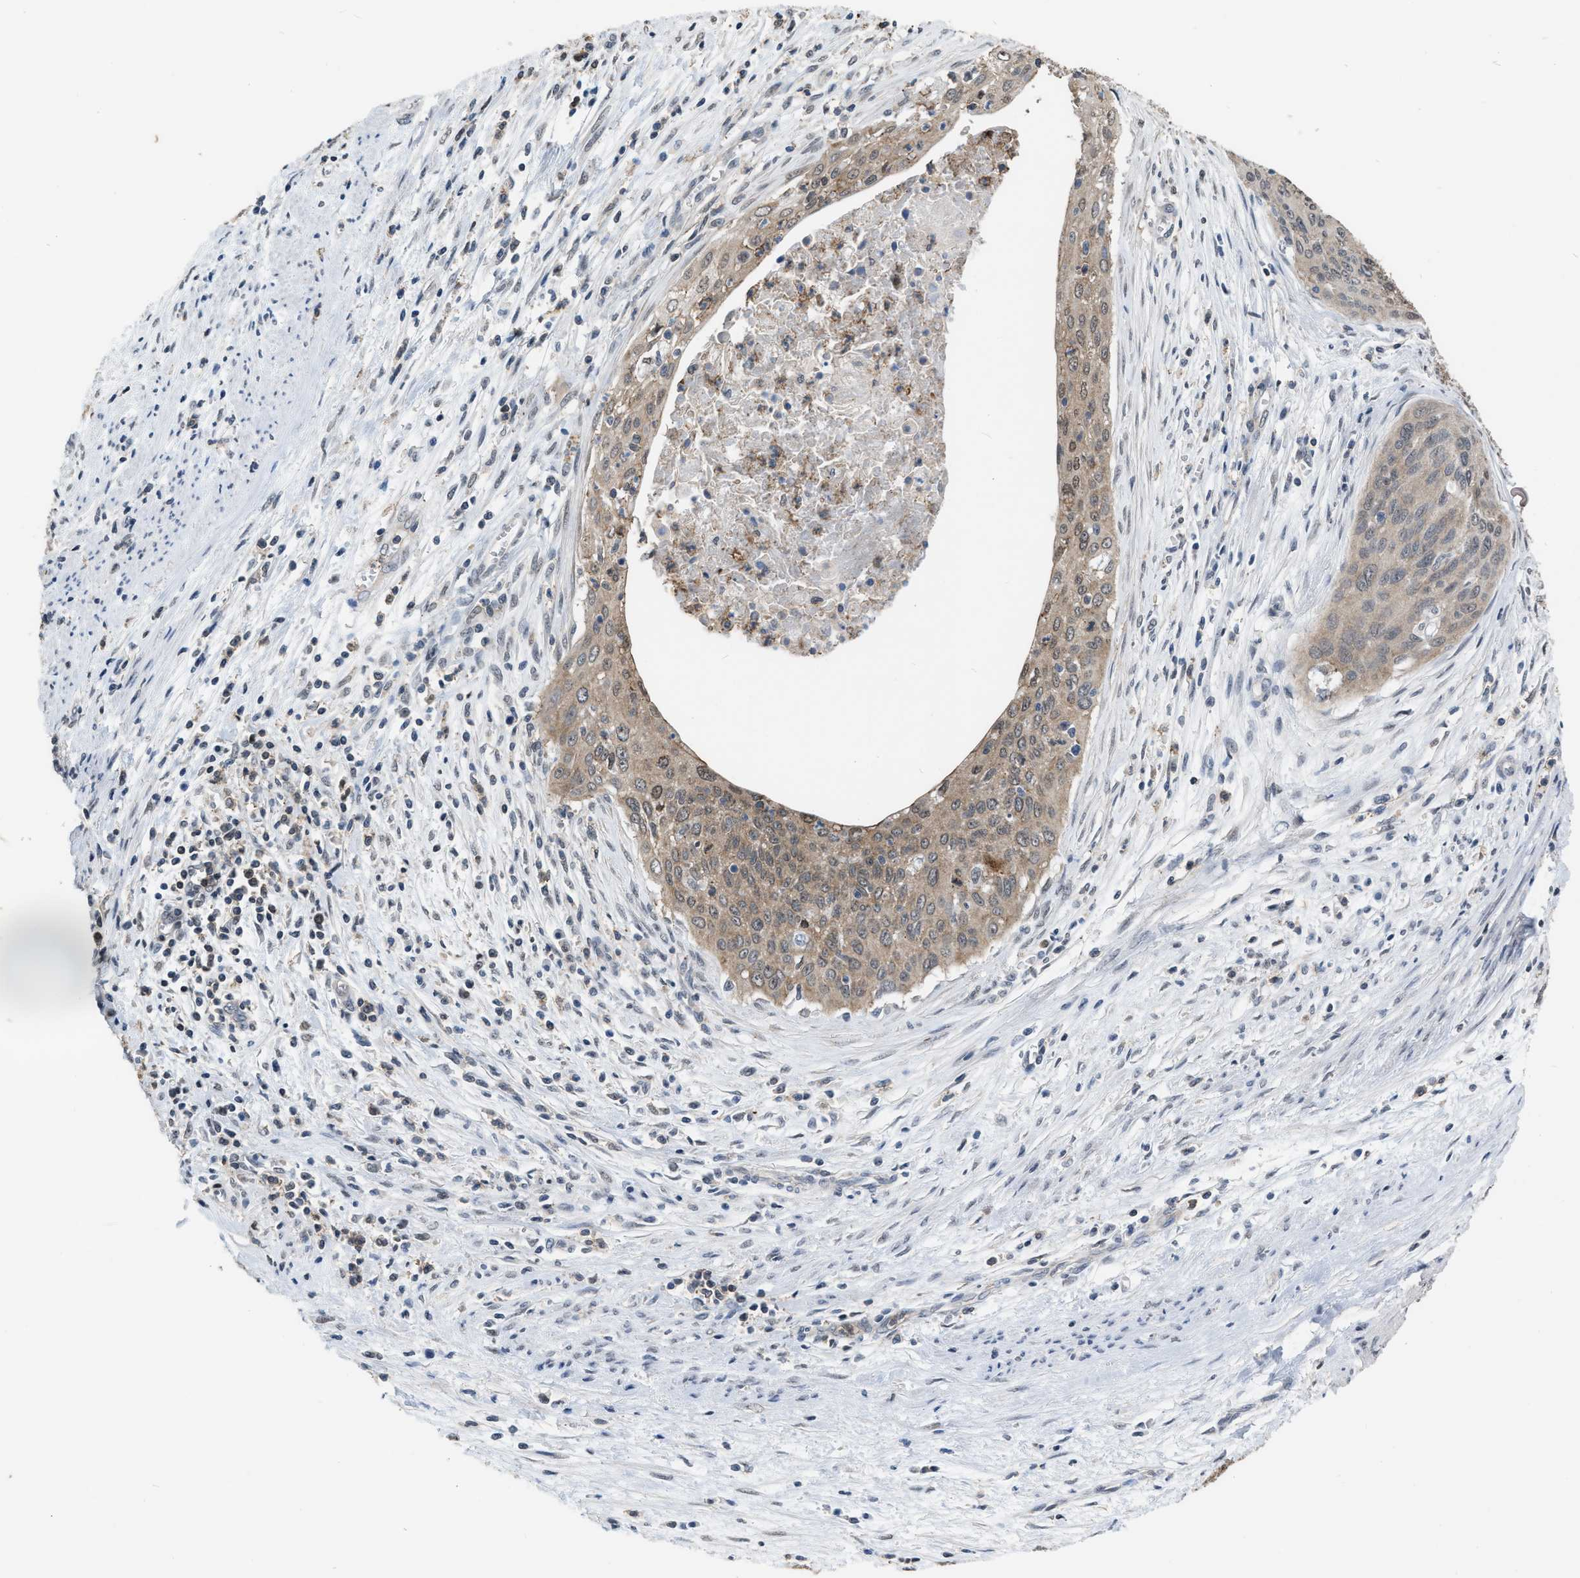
{"staining": {"intensity": "weak", "quantity": ">75%", "location": "cytoplasmic/membranous"}, "tissue": "cervical cancer", "cell_type": "Tumor cells", "image_type": "cancer", "snomed": [{"axis": "morphology", "description": "Squamous cell carcinoma, NOS"}, {"axis": "topography", "description": "Cervix"}], "caption": "A high-resolution image shows IHC staining of cervical cancer, which demonstrates weak cytoplasmic/membranous expression in approximately >75% of tumor cells.", "gene": "BAIAP2L1", "patient": {"sex": "female", "age": 55}}